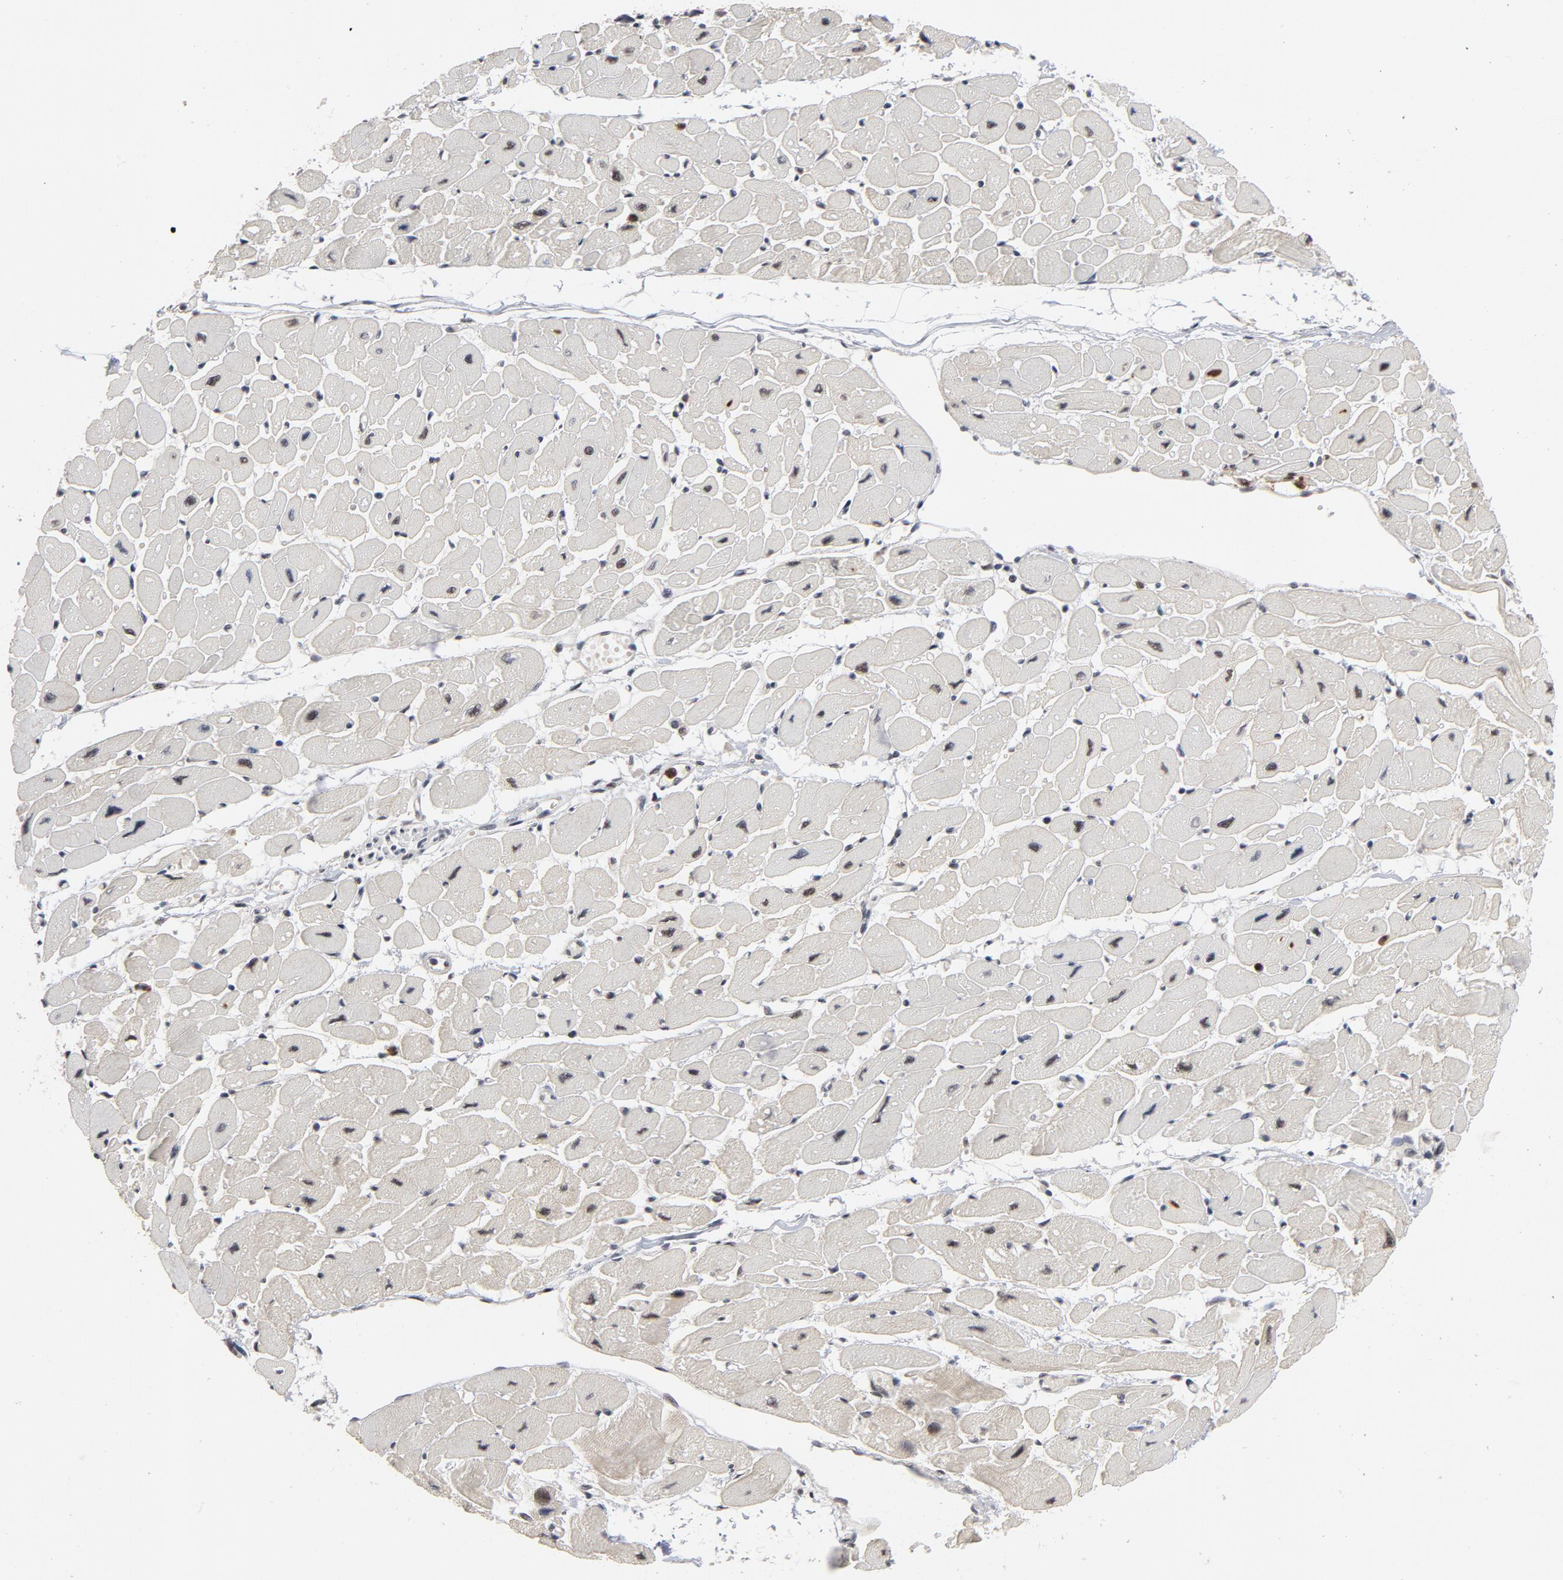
{"staining": {"intensity": "negative", "quantity": "none", "location": "none"}, "tissue": "heart muscle", "cell_type": "Cardiomyocytes", "image_type": "normal", "snomed": [{"axis": "morphology", "description": "Normal tissue, NOS"}, {"axis": "topography", "description": "Heart"}], "caption": "Immunohistochemical staining of benign heart muscle displays no significant positivity in cardiomyocytes.", "gene": "RTL5", "patient": {"sex": "female", "age": 54}}